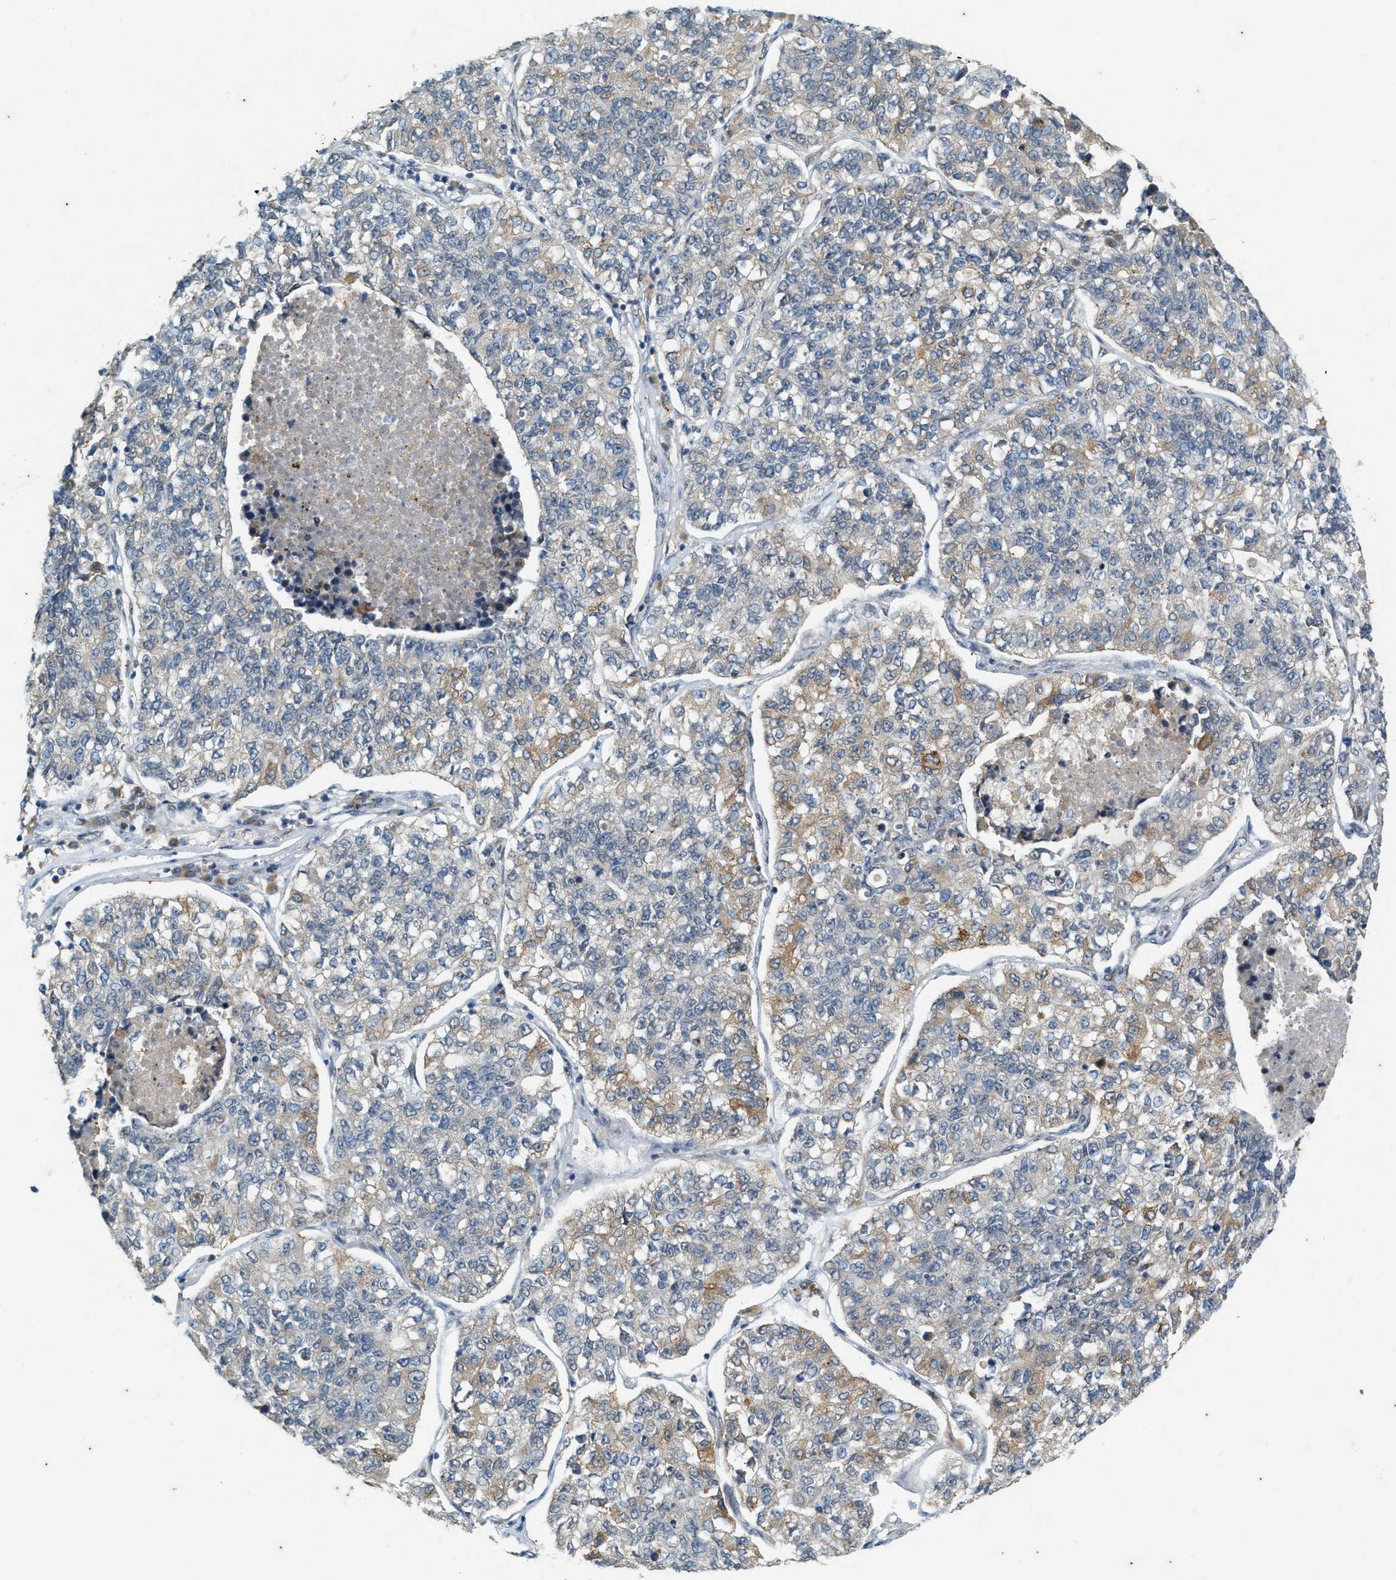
{"staining": {"intensity": "moderate", "quantity": "<25%", "location": "cytoplasmic/membranous"}, "tissue": "lung cancer", "cell_type": "Tumor cells", "image_type": "cancer", "snomed": [{"axis": "morphology", "description": "Adenocarcinoma, NOS"}, {"axis": "topography", "description": "Lung"}], "caption": "Immunohistochemistry (IHC) micrograph of human lung cancer (adenocarcinoma) stained for a protein (brown), which shows low levels of moderate cytoplasmic/membranous staining in about <25% of tumor cells.", "gene": "CHPF2", "patient": {"sex": "male", "age": 49}}